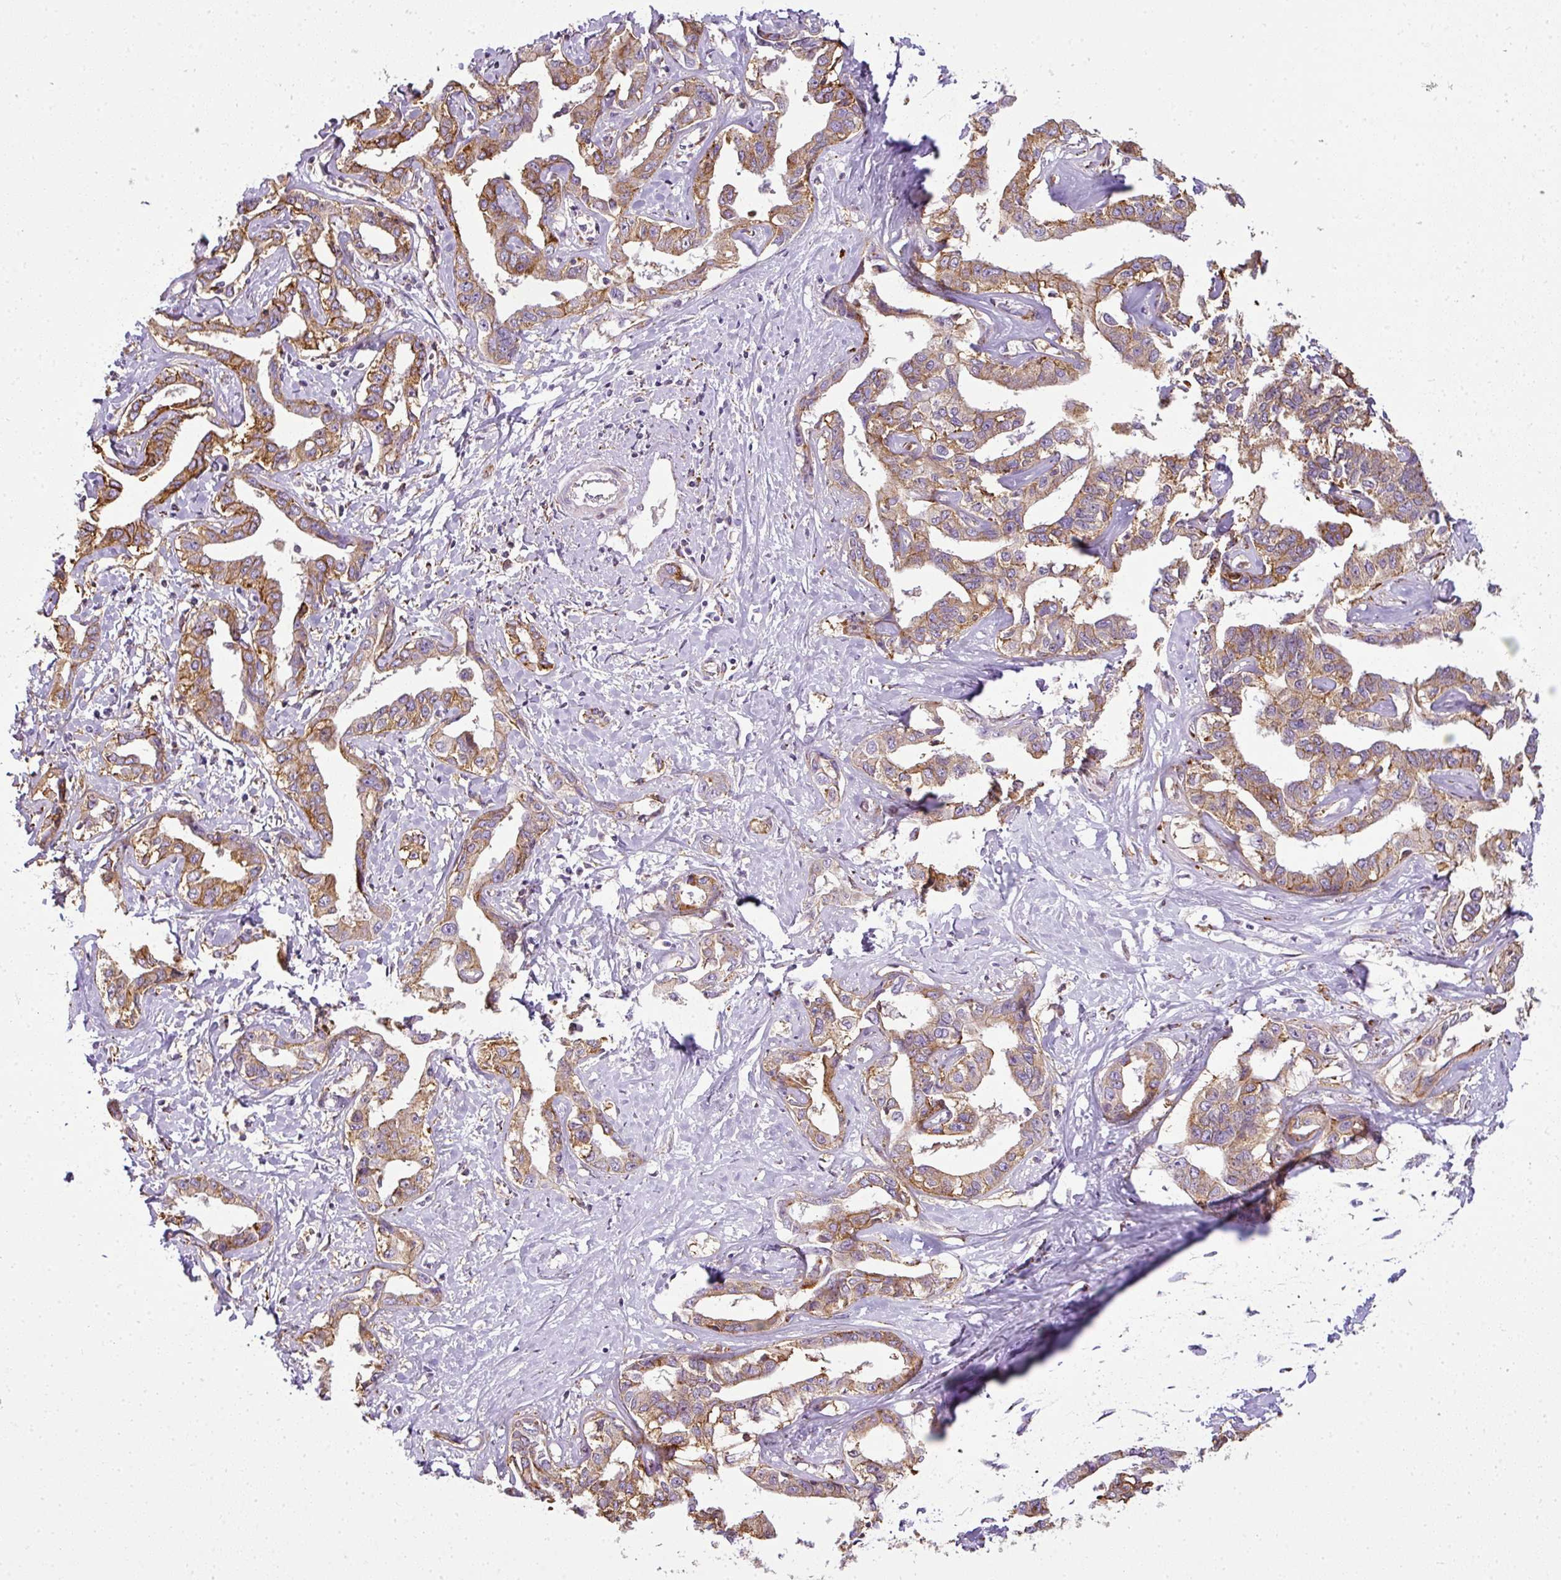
{"staining": {"intensity": "moderate", "quantity": ">75%", "location": "cytoplasmic/membranous"}, "tissue": "liver cancer", "cell_type": "Tumor cells", "image_type": "cancer", "snomed": [{"axis": "morphology", "description": "Cholangiocarcinoma"}, {"axis": "topography", "description": "Liver"}], "caption": "This is an image of immunohistochemistry staining of cholangiocarcinoma (liver), which shows moderate staining in the cytoplasmic/membranous of tumor cells.", "gene": "ANKRD18A", "patient": {"sex": "male", "age": 59}}